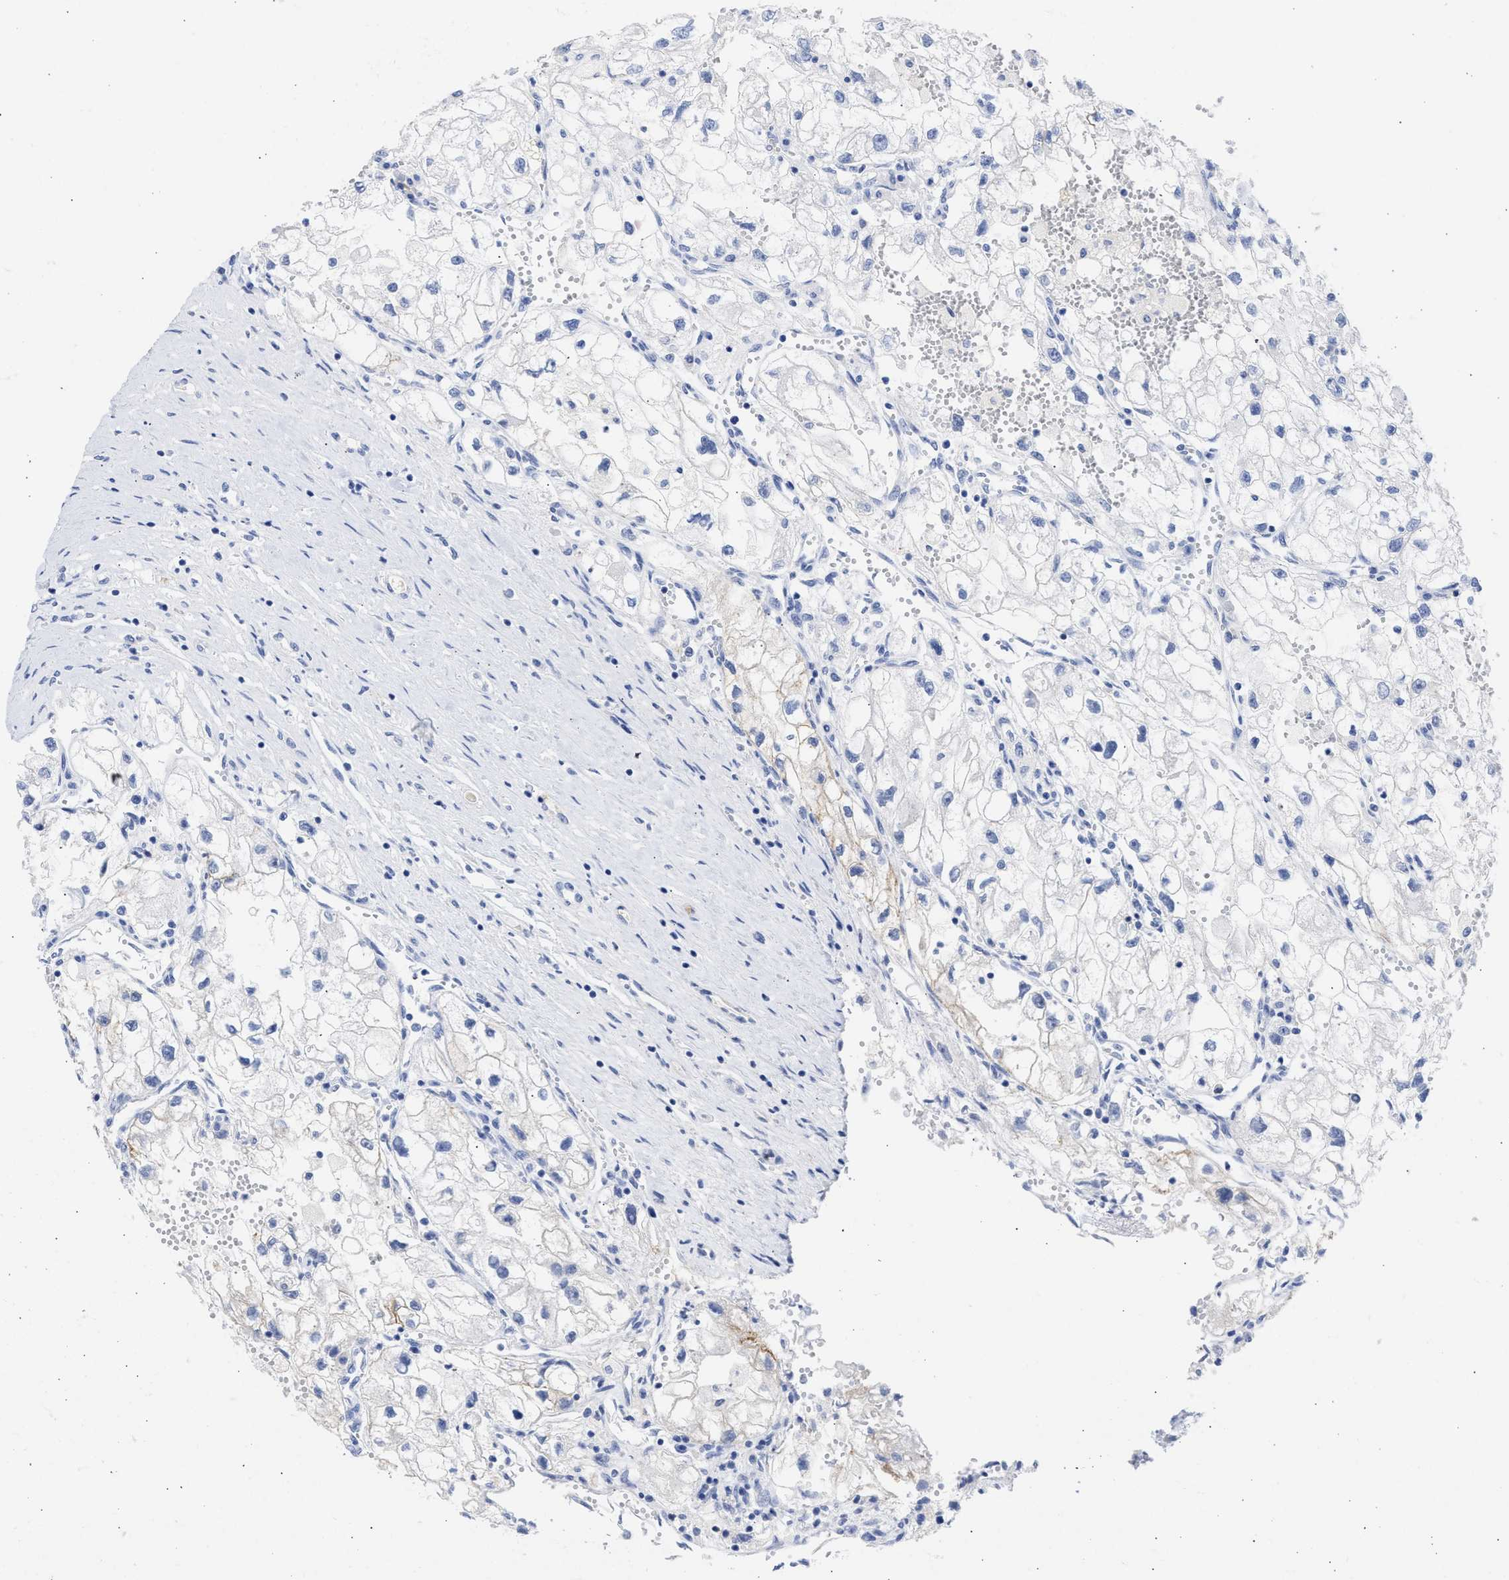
{"staining": {"intensity": "moderate", "quantity": "<25%", "location": "cytoplasmic/membranous"}, "tissue": "renal cancer", "cell_type": "Tumor cells", "image_type": "cancer", "snomed": [{"axis": "morphology", "description": "Adenocarcinoma, NOS"}, {"axis": "topography", "description": "Kidney"}], "caption": "Human renal cancer stained with a protein marker demonstrates moderate staining in tumor cells.", "gene": "NCAM1", "patient": {"sex": "female", "age": 70}}